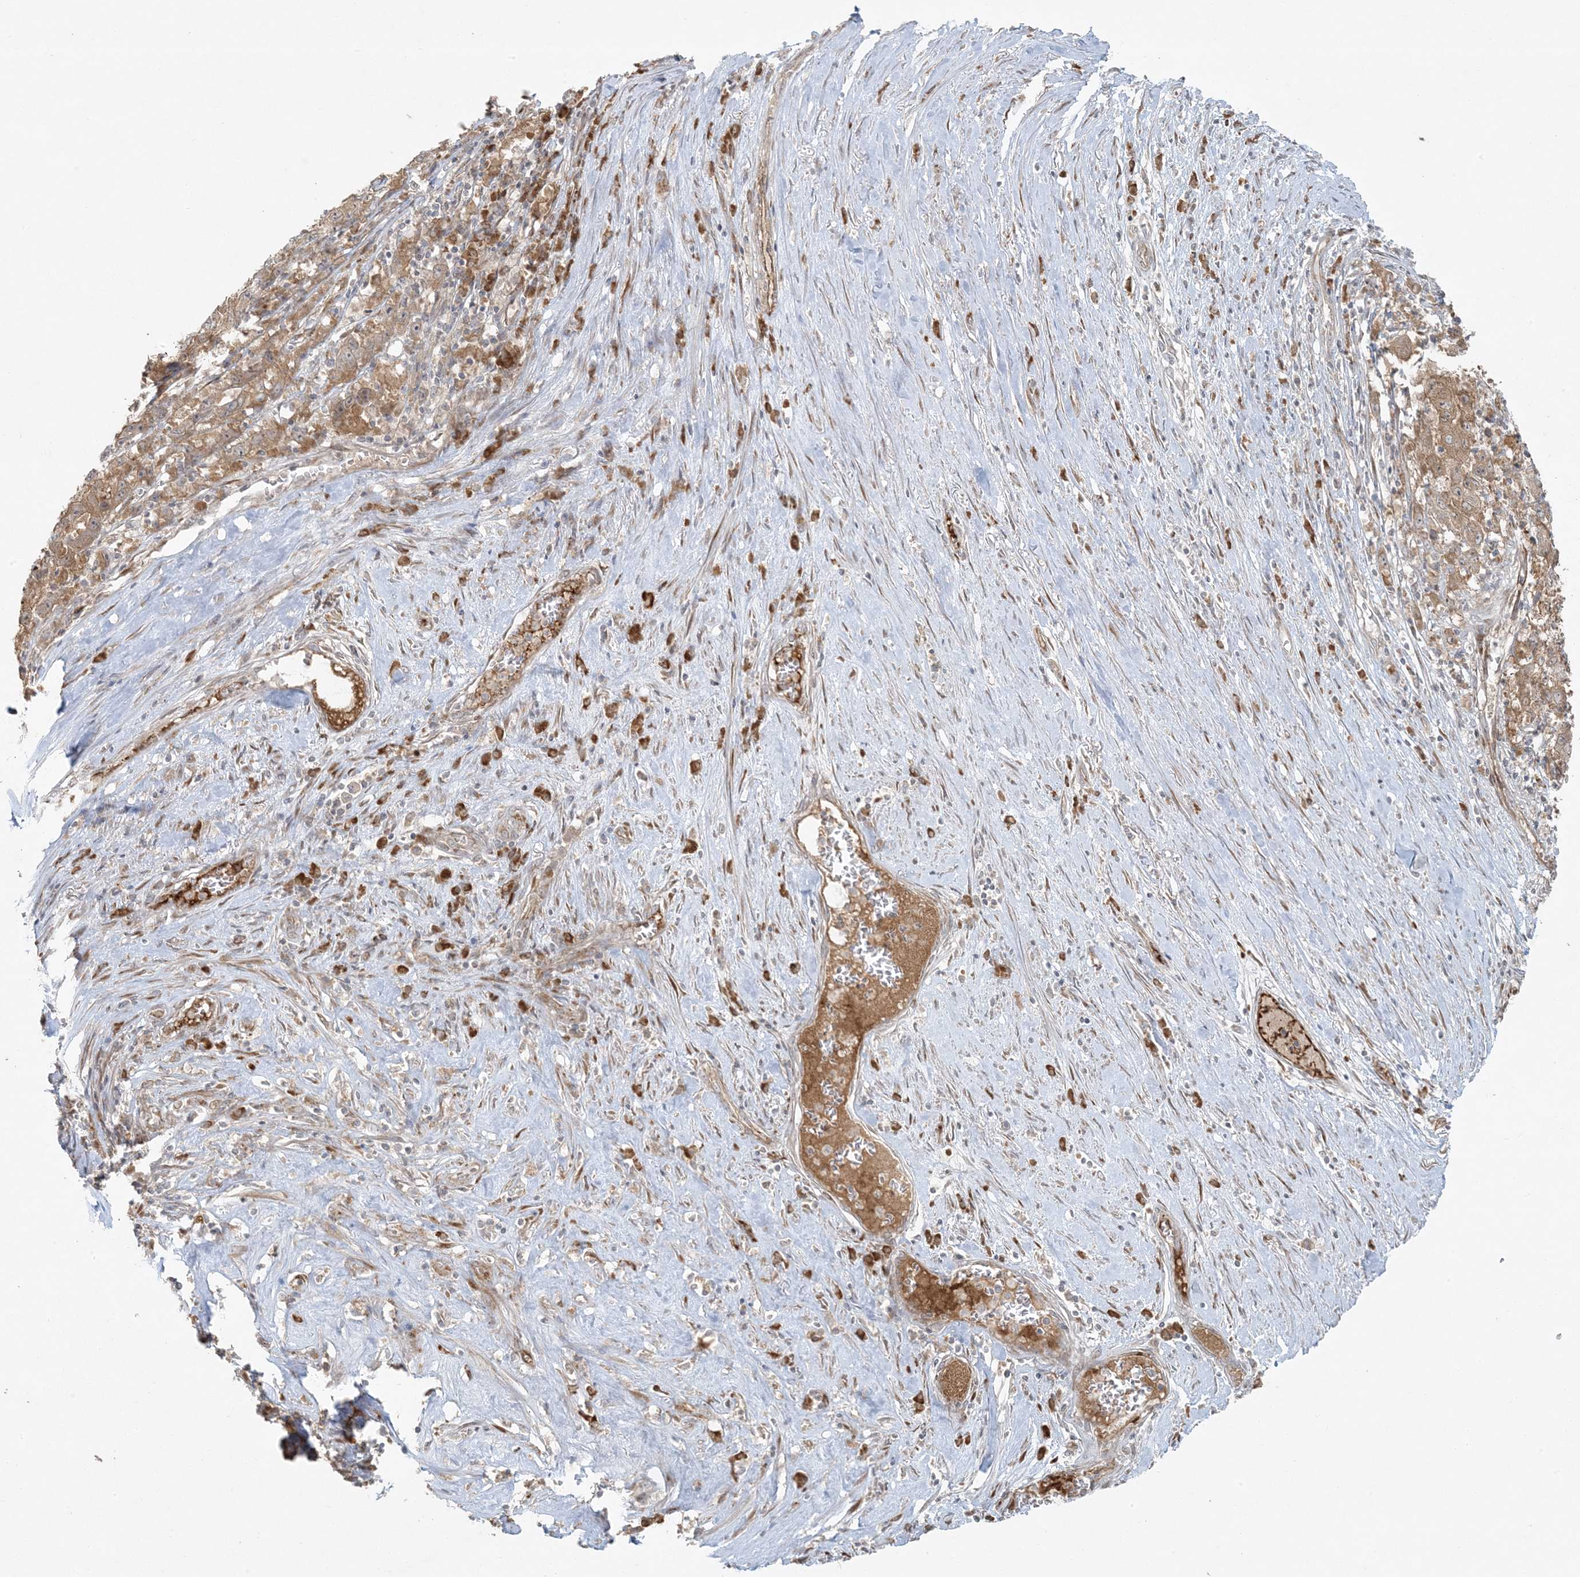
{"staining": {"intensity": "moderate", "quantity": ">75%", "location": "cytoplasmic/membranous"}, "tissue": "pancreatic cancer", "cell_type": "Tumor cells", "image_type": "cancer", "snomed": [{"axis": "morphology", "description": "Adenocarcinoma, NOS"}, {"axis": "topography", "description": "Pancreas"}], "caption": "Protein expression by IHC shows moderate cytoplasmic/membranous expression in approximately >75% of tumor cells in pancreatic cancer. The protein of interest is stained brown, and the nuclei are stained in blue (DAB IHC with brightfield microscopy, high magnification).", "gene": "ZNF263", "patient": {"sex": "male", "age": 63}}